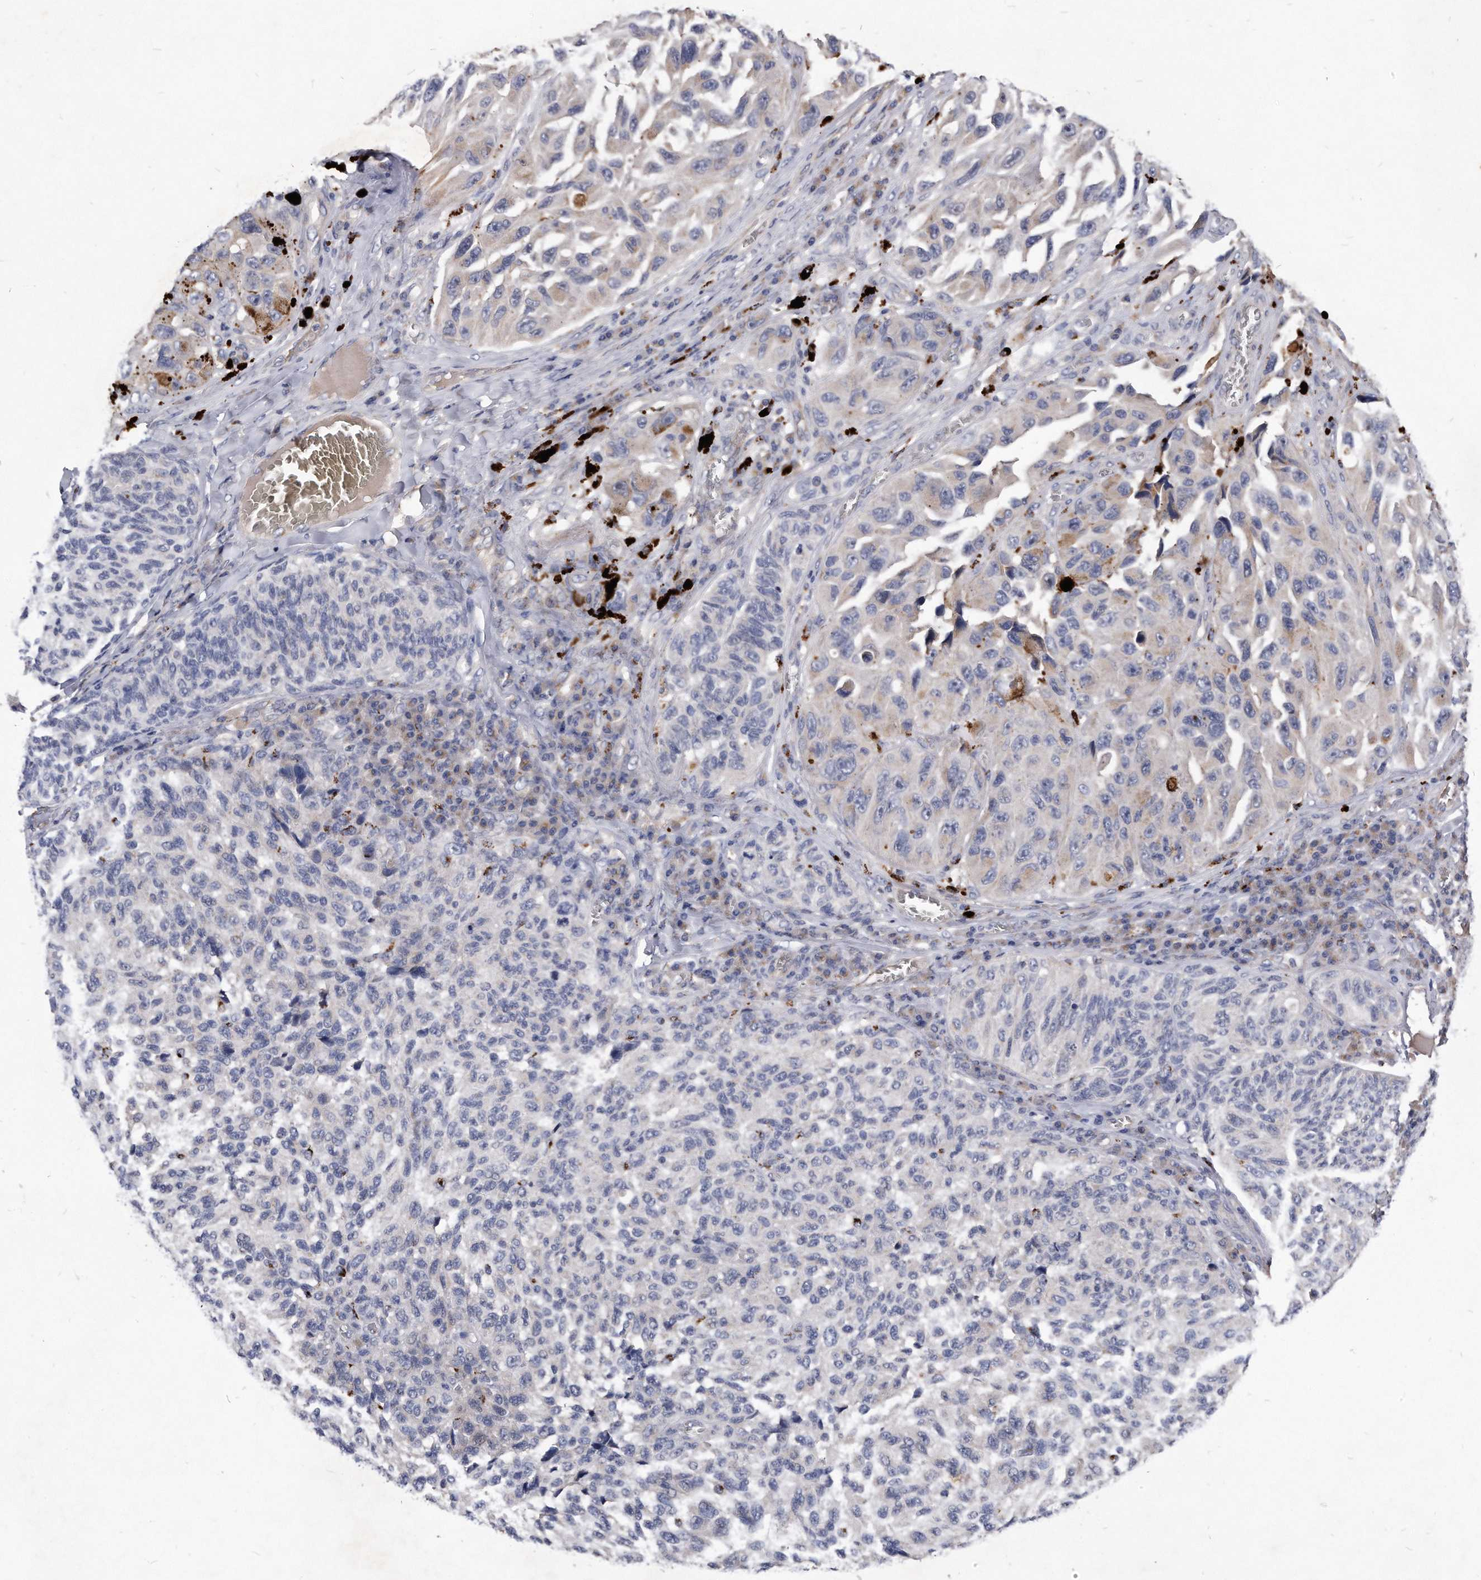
{"staining": {"intensity": "negative", "quantity": "none", "location": "none"}, "tissue": "melanoma", "cell_type": "Tumor cells", "image_type": "cancer", "snomed": [{"axis": "morphology", "description": "Malignant melanoma, NOS"}, {"axis": "topography", "description": "Skin"}], "caption": "The immunohistochemistry (IHC) micrograph has no significant staining in tumor cells of malignant melanoma tissue. (DAB immunohistochemistry (IHC) visualized using brightfield microscopy, high magnification).", "gene": "MGAT4A", "patient": {"sex": "female", "age": 73}}